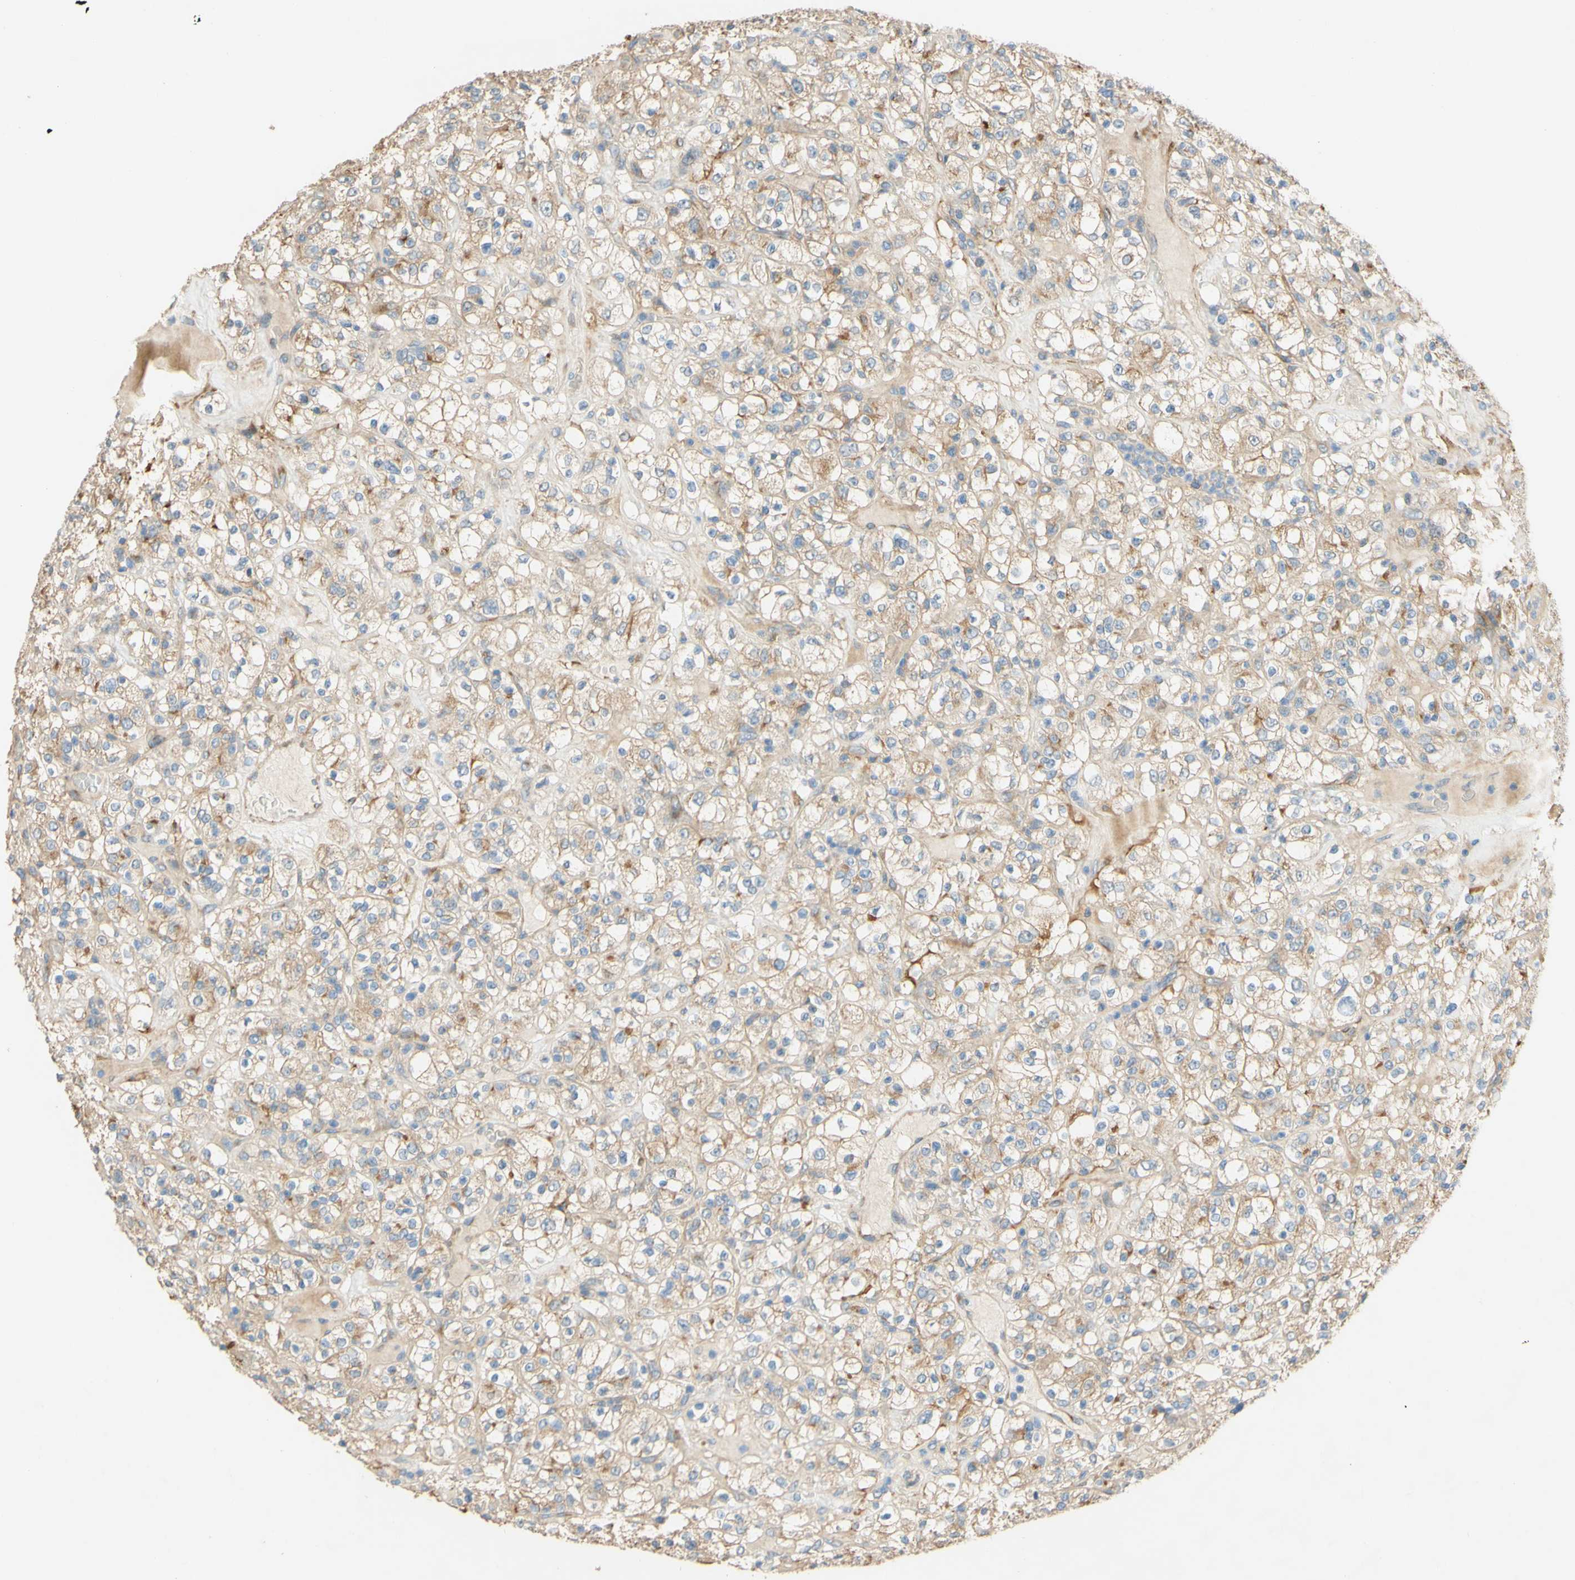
{"staining": {"intensity": "moderate", "quantity": ">75%", "location": "cytoplasmic/membranous"}, "tissue": "renal cancer", "cell_type": "Tumor cells", "image_type": "cancer", "snomed": [{"axis": "morphology", "description": "Normal tissue, NOS"}, {"axis": "morphology", "description": "Adenocarcinoma, NOS"}, {"axis": "topography", "description": "Kidney"}], "caption": "Renal cancer stained with a protein marker reveals moderate staining in tumor cells.", "gene": "DKK3", "patient": {"sex": "female", "age": 72}}